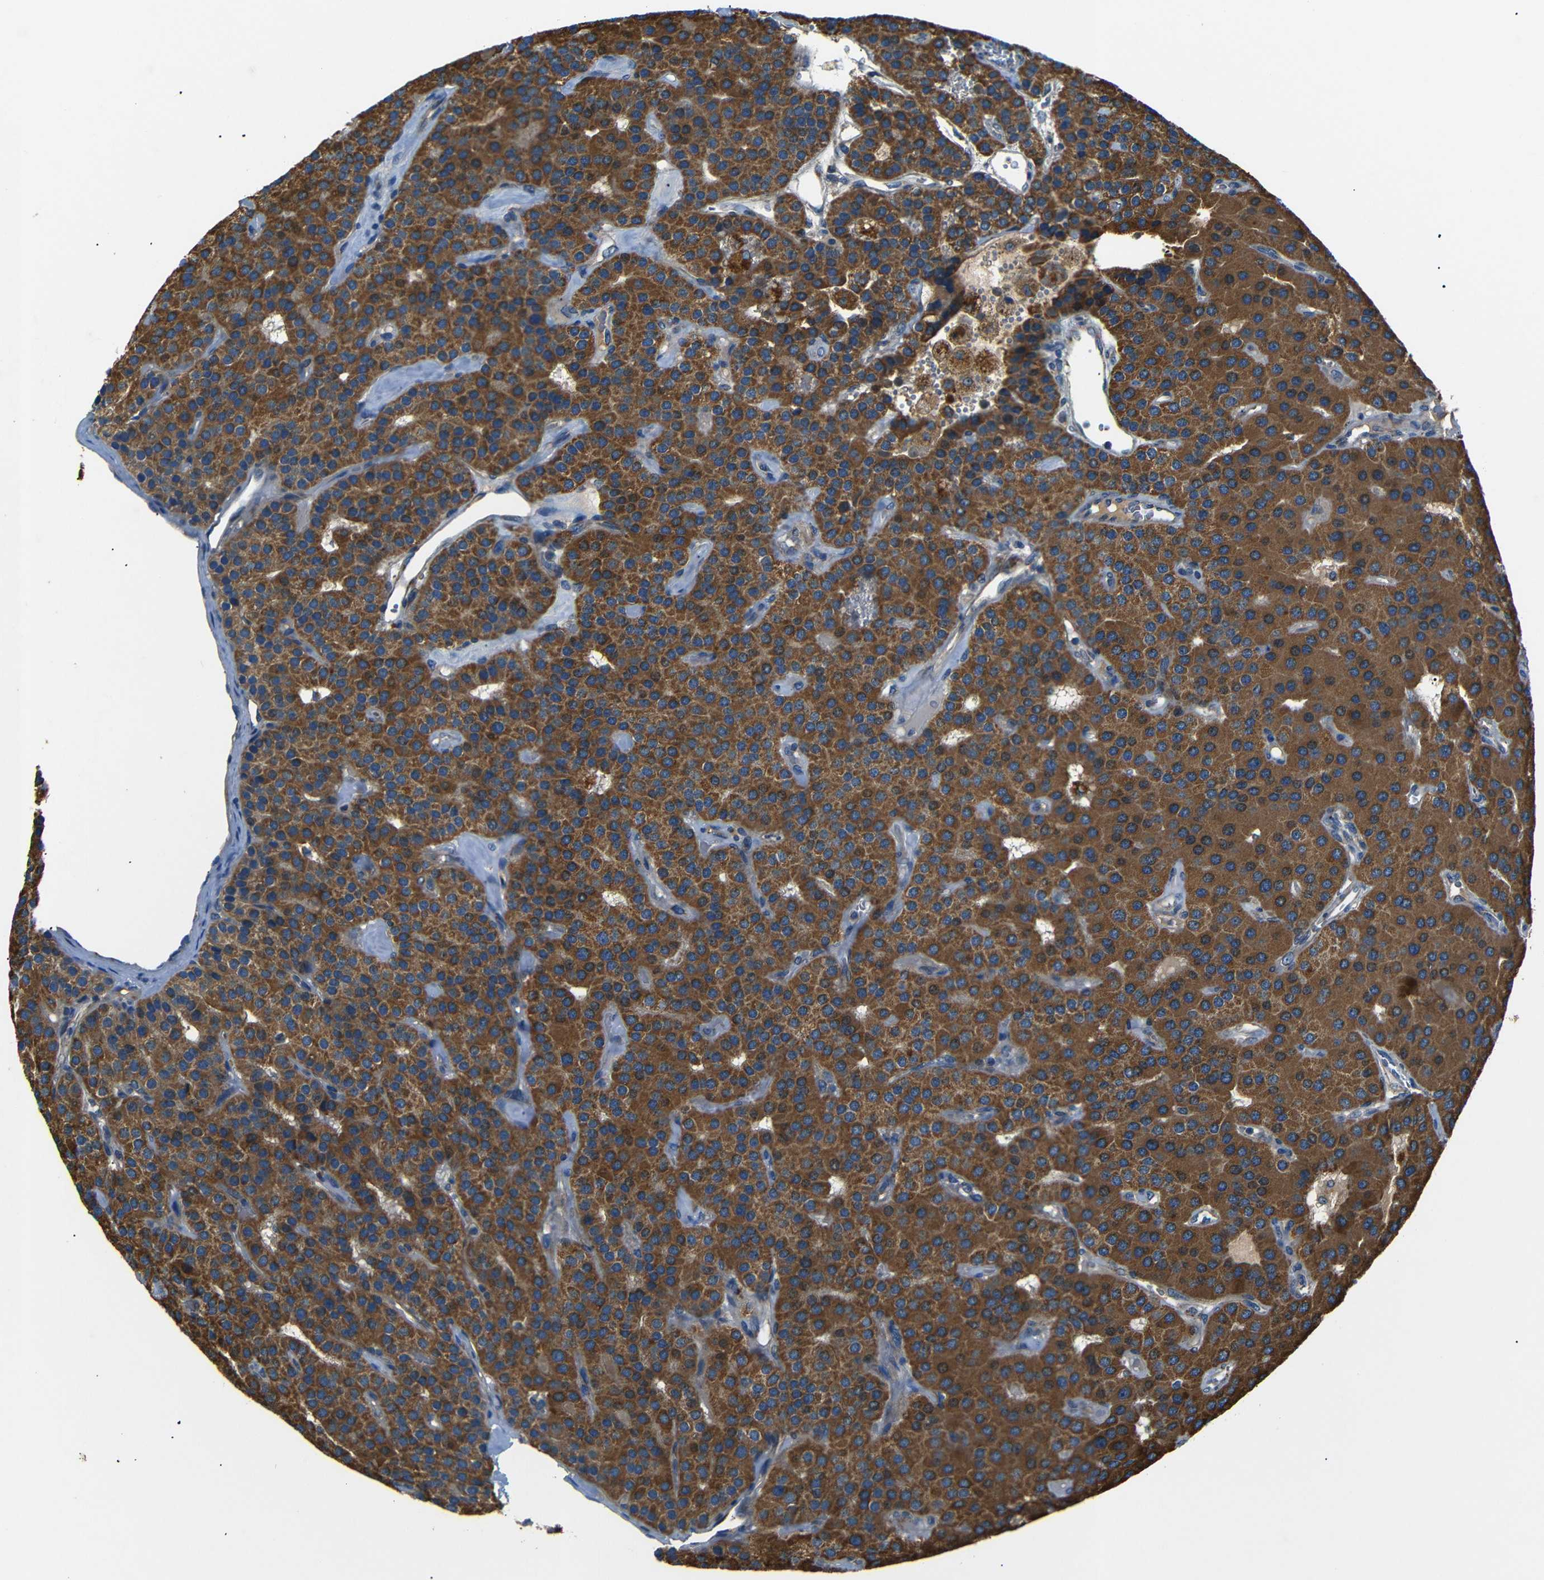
{"staining": {"intensity": "strong", "quantity": ">75%", "location": "cytoplasmic/membranous"}, "tissue": "parathyroid gland", "cell_type": "Glandular cells", "image_type": "normal", "snomed": [{"axis": "morphology", "description": "Normal tissue, NOS"}, {"axis": "morphology", "description": "Adenoma, NOS"}, {"axis": "topography", "description": "Parathyroid gland"}], "caption": "A brown stain shows strong cytoplasmic/membranous staining of a protein in glandular cells of normal parathyroid gland. Nuclei are stained in blue.", "gene": "NETO2", "patient": {"sex": "female", "age": 86}}